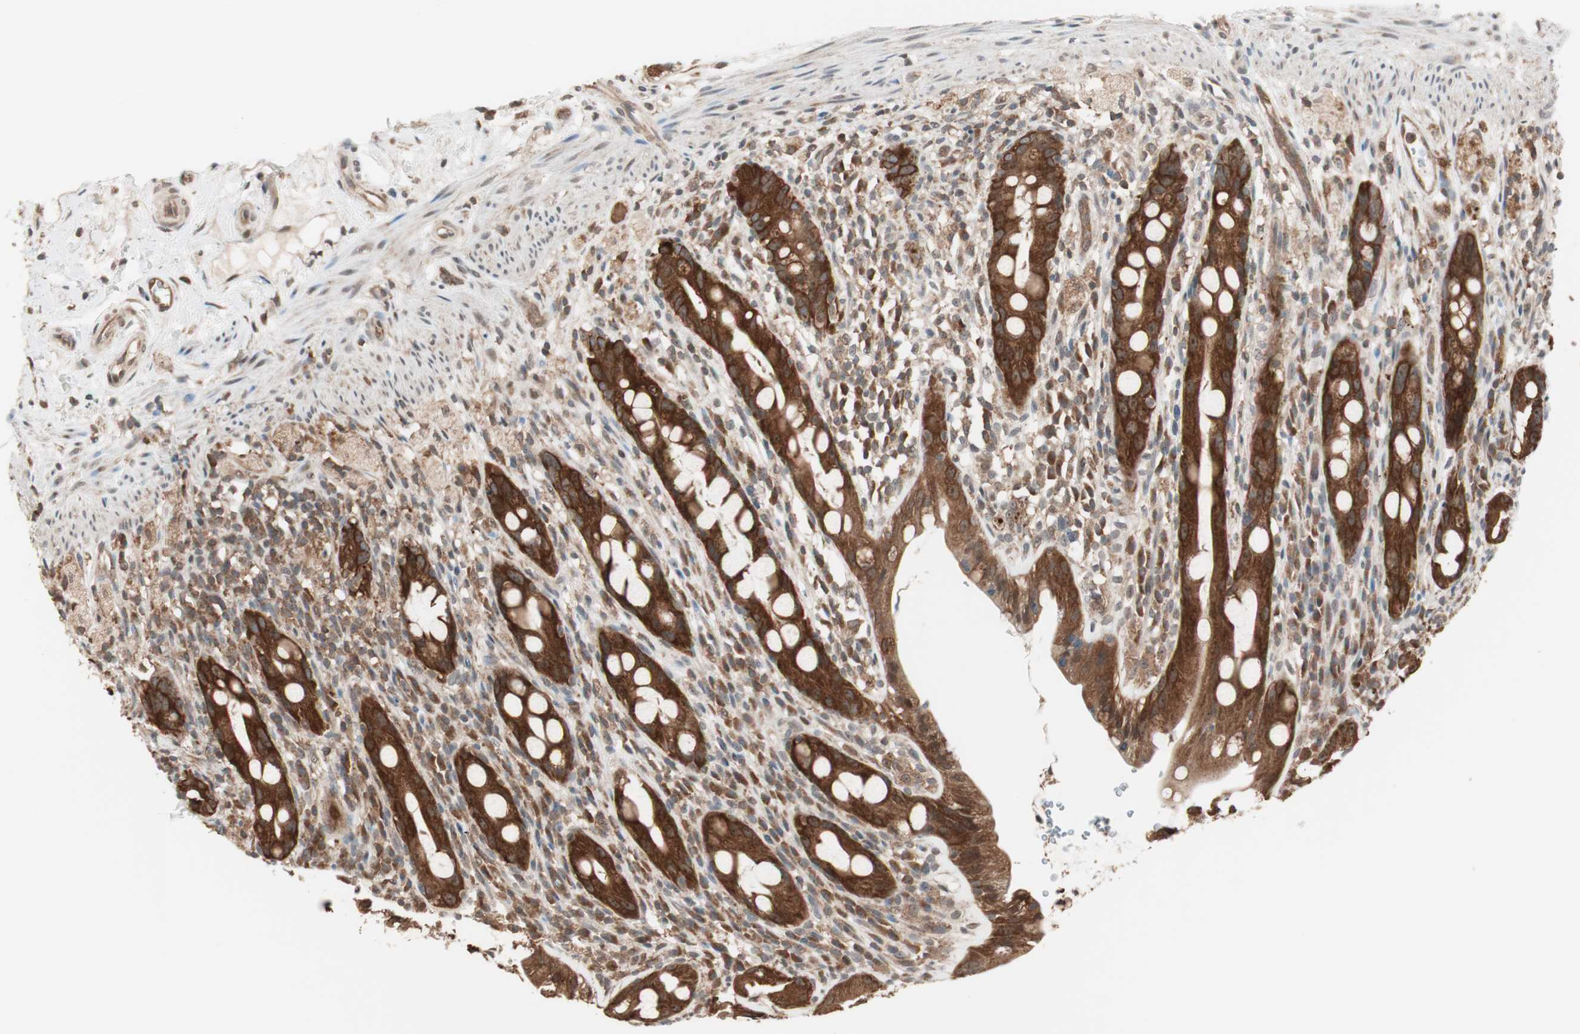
{"staining": {"intensity": "strong", "quantity": ">75%", "location": "cytoplasmic/membranous"}, "tissue": "rectum", "cell_type": "Glandular cells", "image_type": "normal", "snomed": [{"axis": "morphology", "description": "Normal tissue, NOS"}, {"axis": "topography", "description": "Rectum"}], "caption": "Immunohistochemistry of benign rectum shows high levels of strong cytoplasmic/membranous expression in approximately >75% of glandular cells. (Stains: DAB (3,3'-diaminobenzidine) in brown, nuclei in blue, Microscopy: brightfield microscopy at high magnification).", "gene": "FBXO5", "patient": {"sex": "male", "age": 44}}